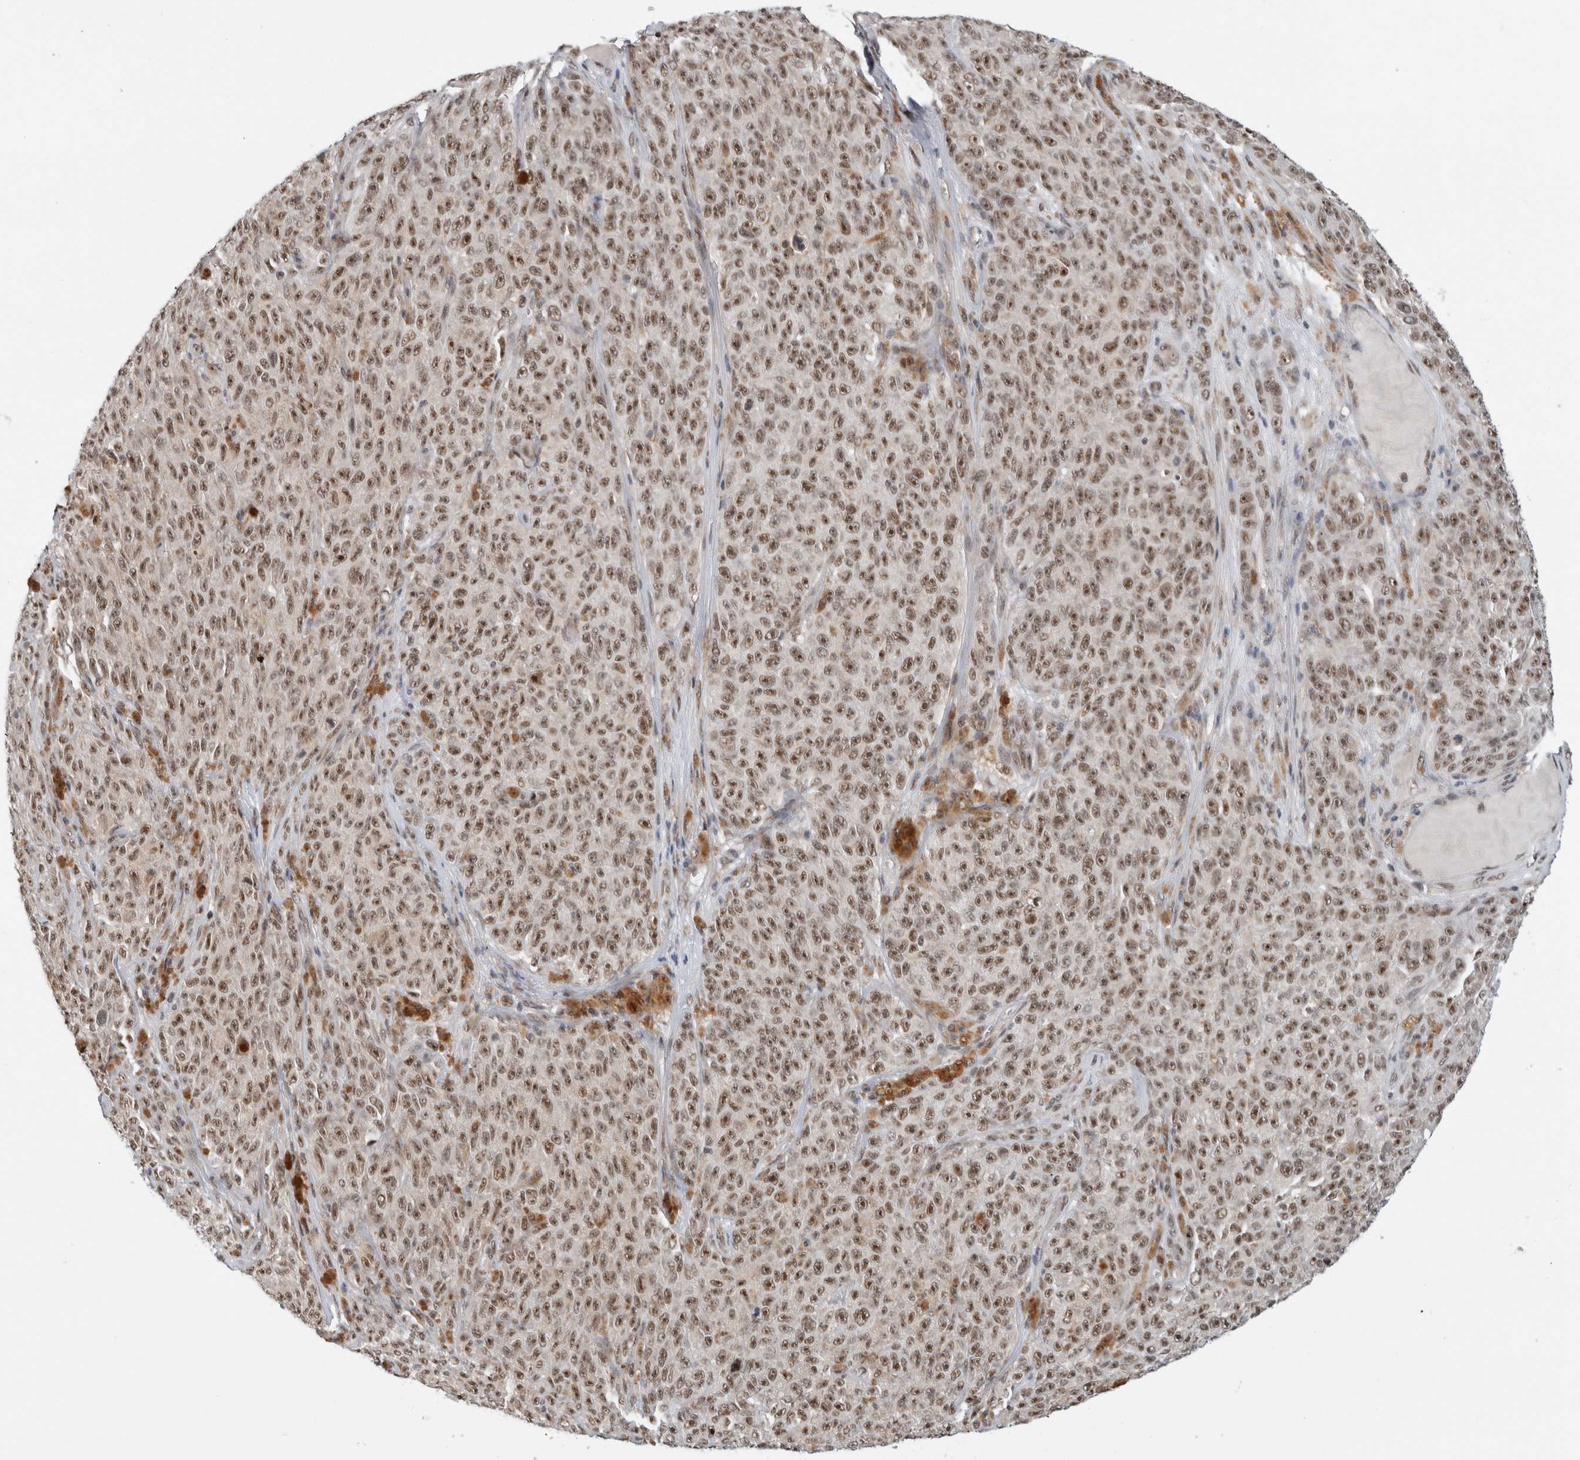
{"staining": {"intensity": "moderate", "quantity": ">75%", "location": "nuclear"}, "tissue": "melanoma", "cell_type": "Tumor cells", "image_type": "cancer", "snomed": [{"axis": "morphology", "description": "Malignant melanoma, NOS"}, {"axis": "topography", "description": "Skin"}], "caption": "Tumor cells display medium levels of moderate nuclear positivity in approximately >75% of cells in malignant melanoma. The protein is shown in brown color, while the nuclei are stained blue.", "gene": "NCAPG2", "patient": {"sex": "female", "age": 82}}